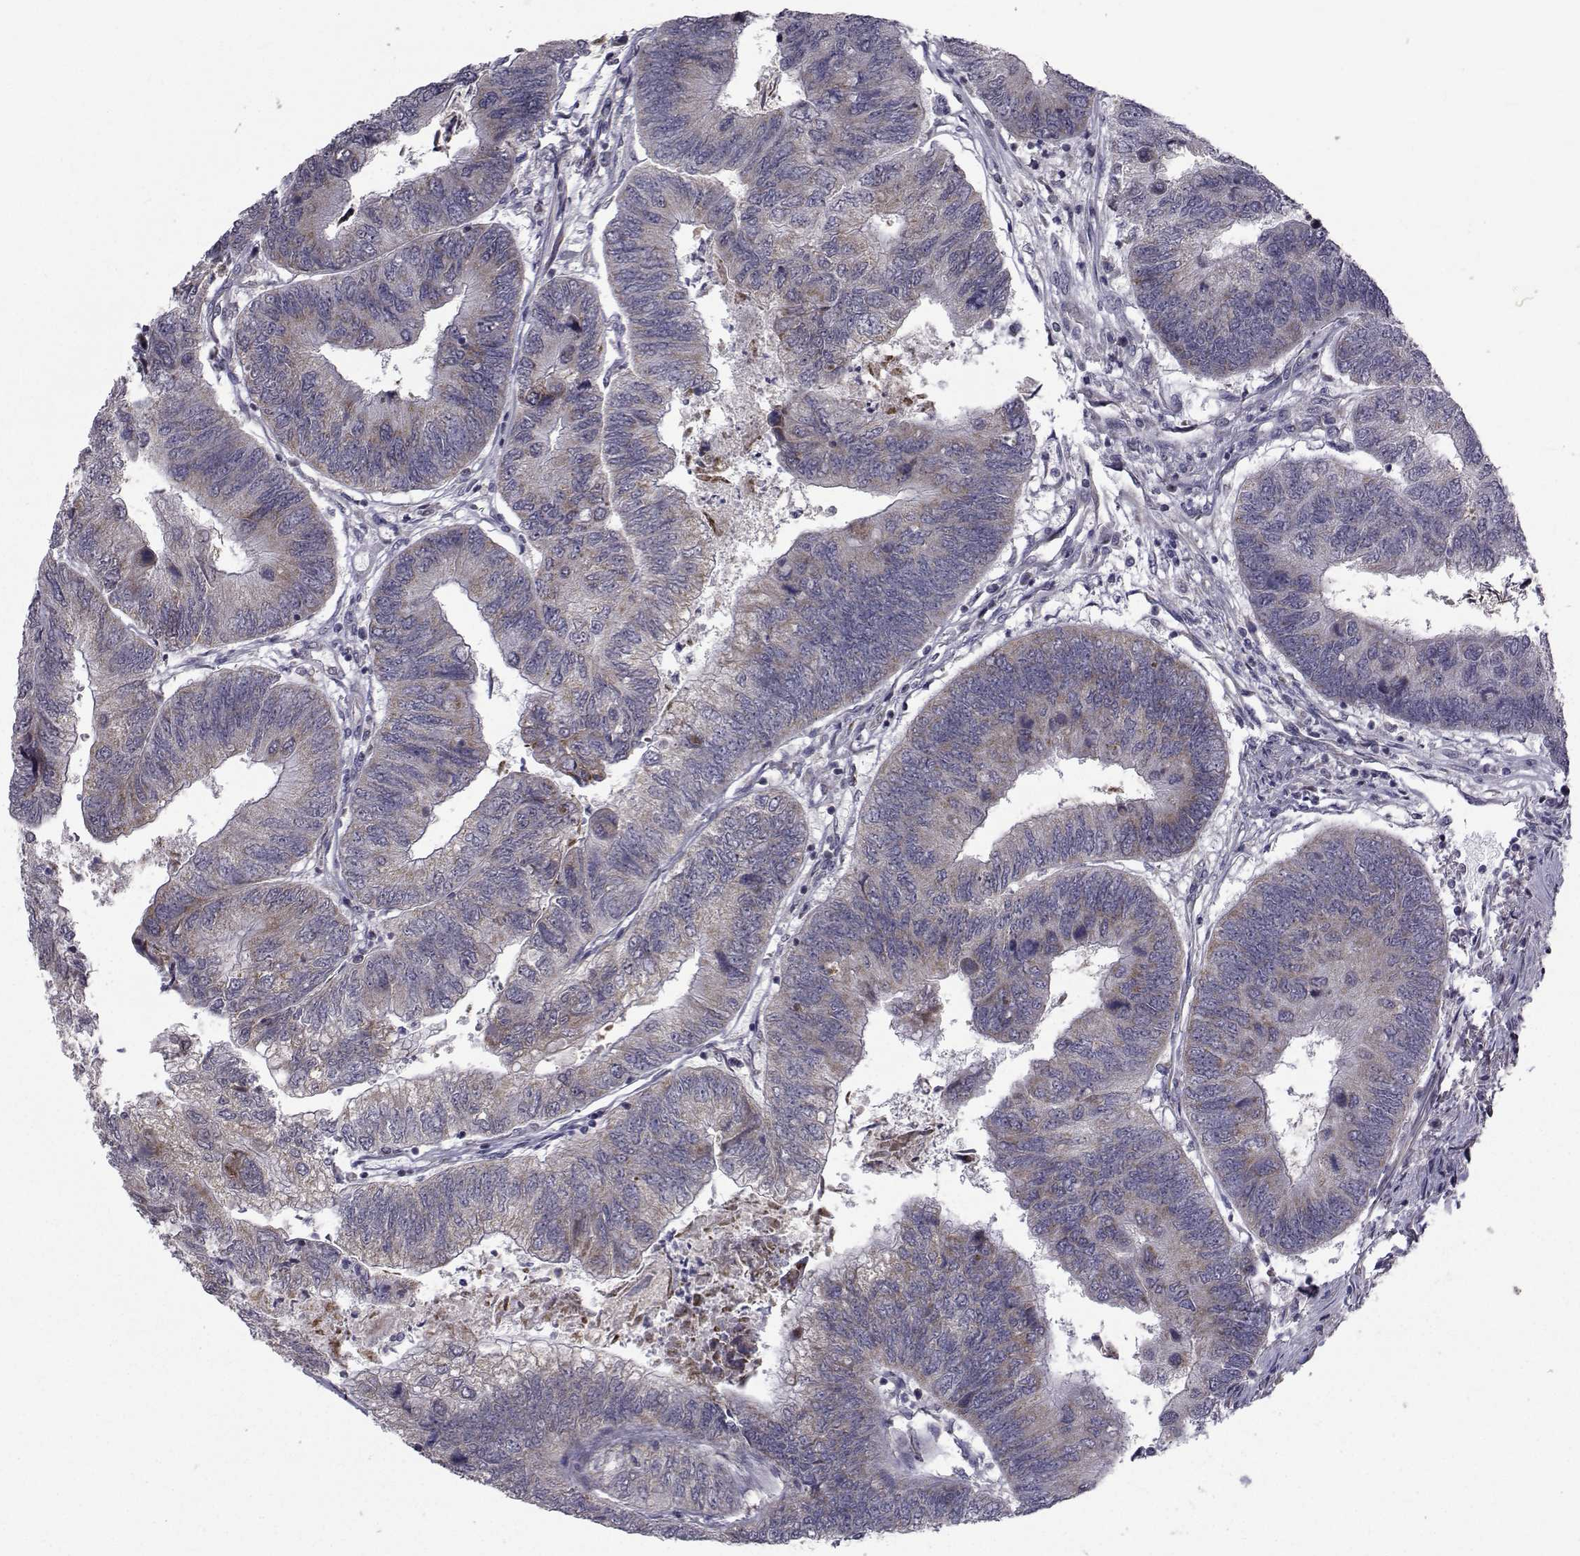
{"staining": {"intensity": "weak", "quantity": "25%-75%", "location": "cytoplasmic/membranous"}, "tissue": "colorectal cancer", "cell_type": "Tumor cells", "image_type": "cancer", "snomed": [{"axis": "morphology", "description": "Adenocarcinoma, NOS"}, {"axis": "topography", "description": "Colon"}], "caption": "Immunohistochemical staining of human colorectal cancer displays low levels of weak cytoplasmic/membranous staining in about 25%-75% of tumor cells.", "gene": "CFAP74", "patient": {"sex": "female", "age": 67}}